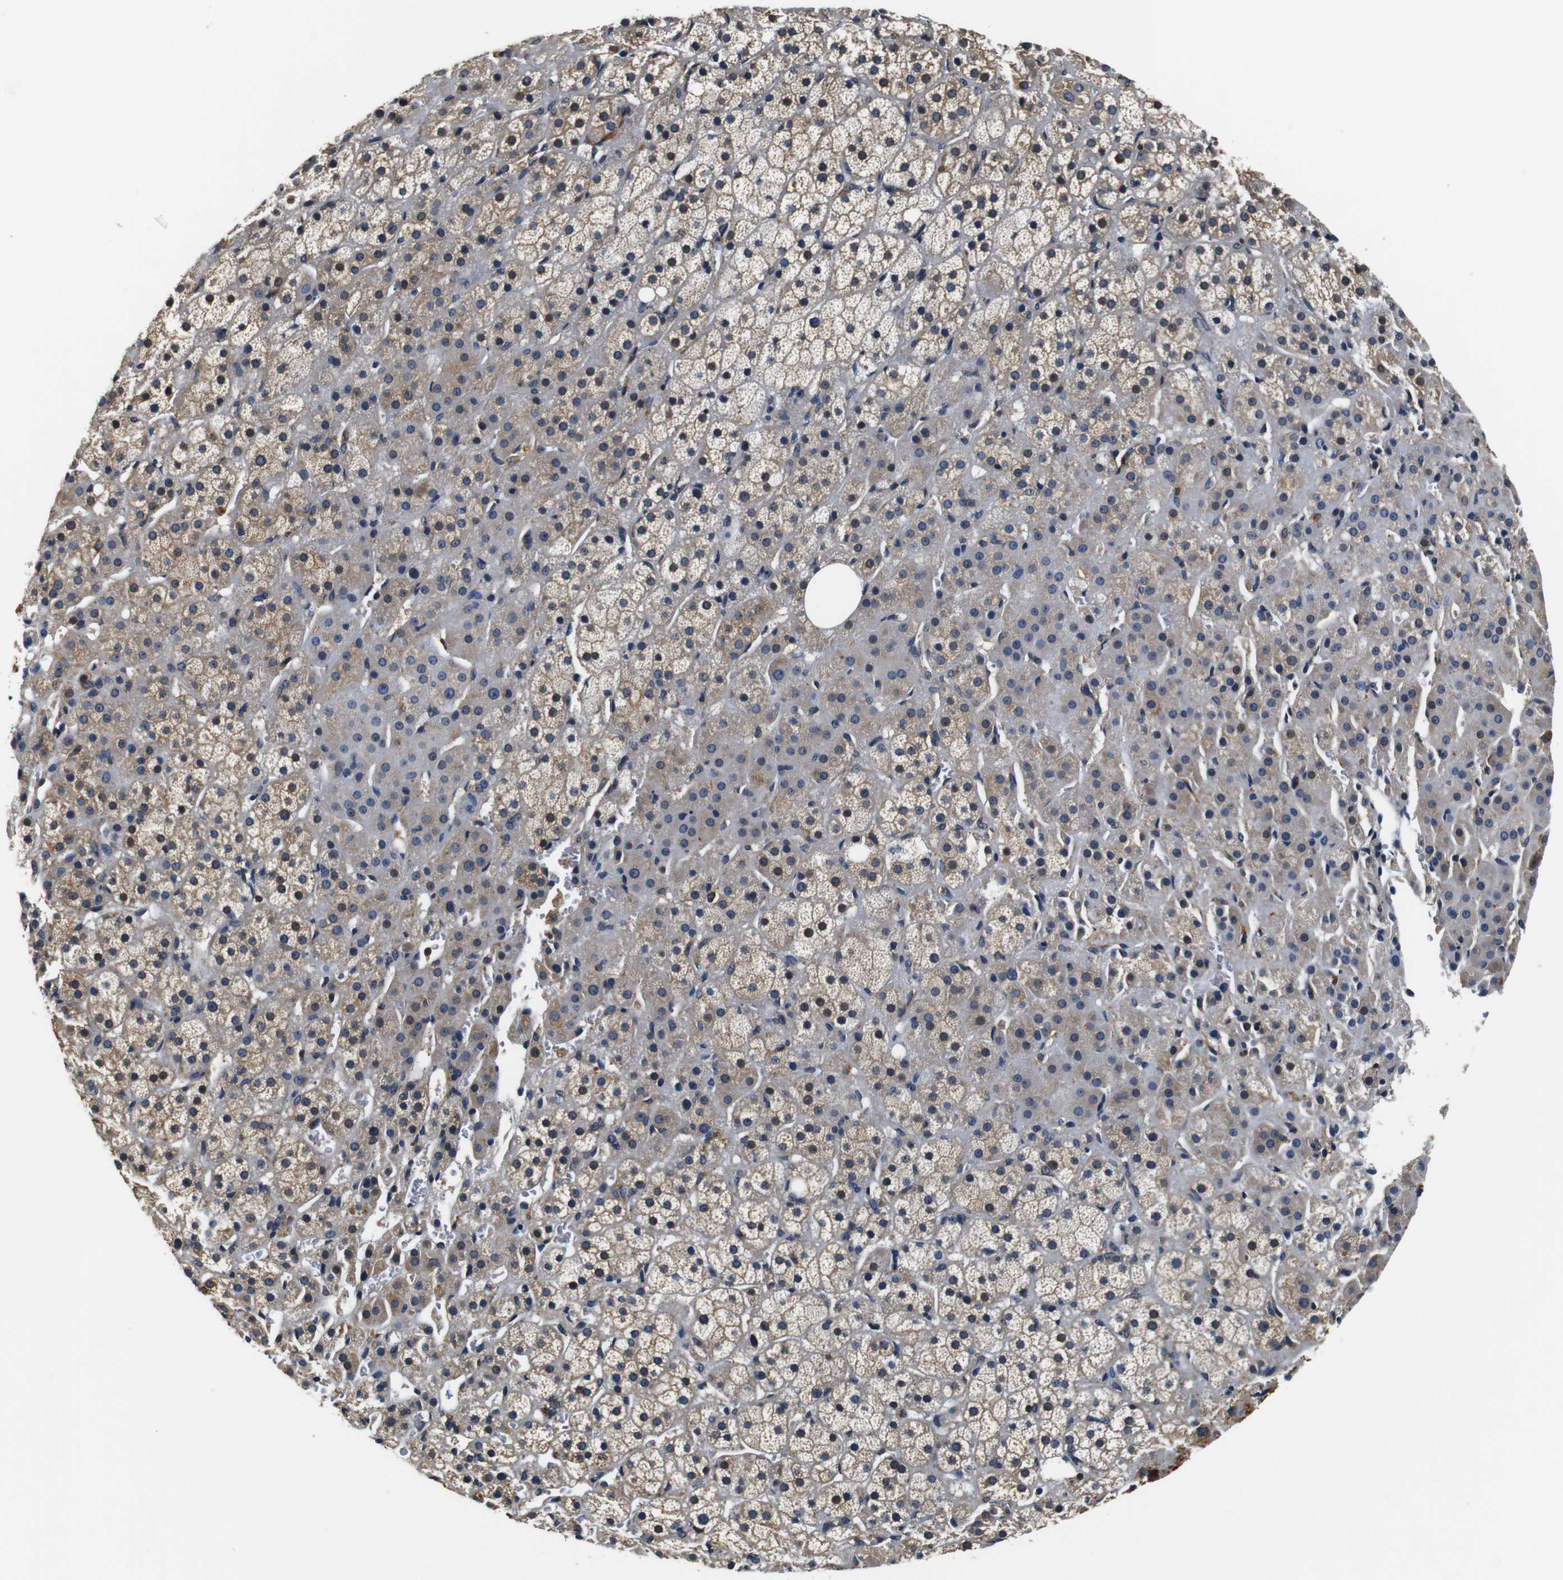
{"staining": {"intensity": "moderate", "quantity": "25%-75%", "location": "cytoplasmic/membranous"}, "tissue": "adrenal gland", "cell_type": "Glandular cells", "image_type": "normal", "snomed": [{"axis": "morphology", "description": "Normal tissue, NOS"}, {"axis": "topography", "description": "Adrenal gland"}], "caption": "Protein expression analysis of benign human adrenal gland reveals moderate cytoplasmic/membranous staining in approximately 25%-75% of glandular cells. Nuclei are stained in blue.", "gene": "COL1A1", "patient": {"sex": "female", "age": 57}}